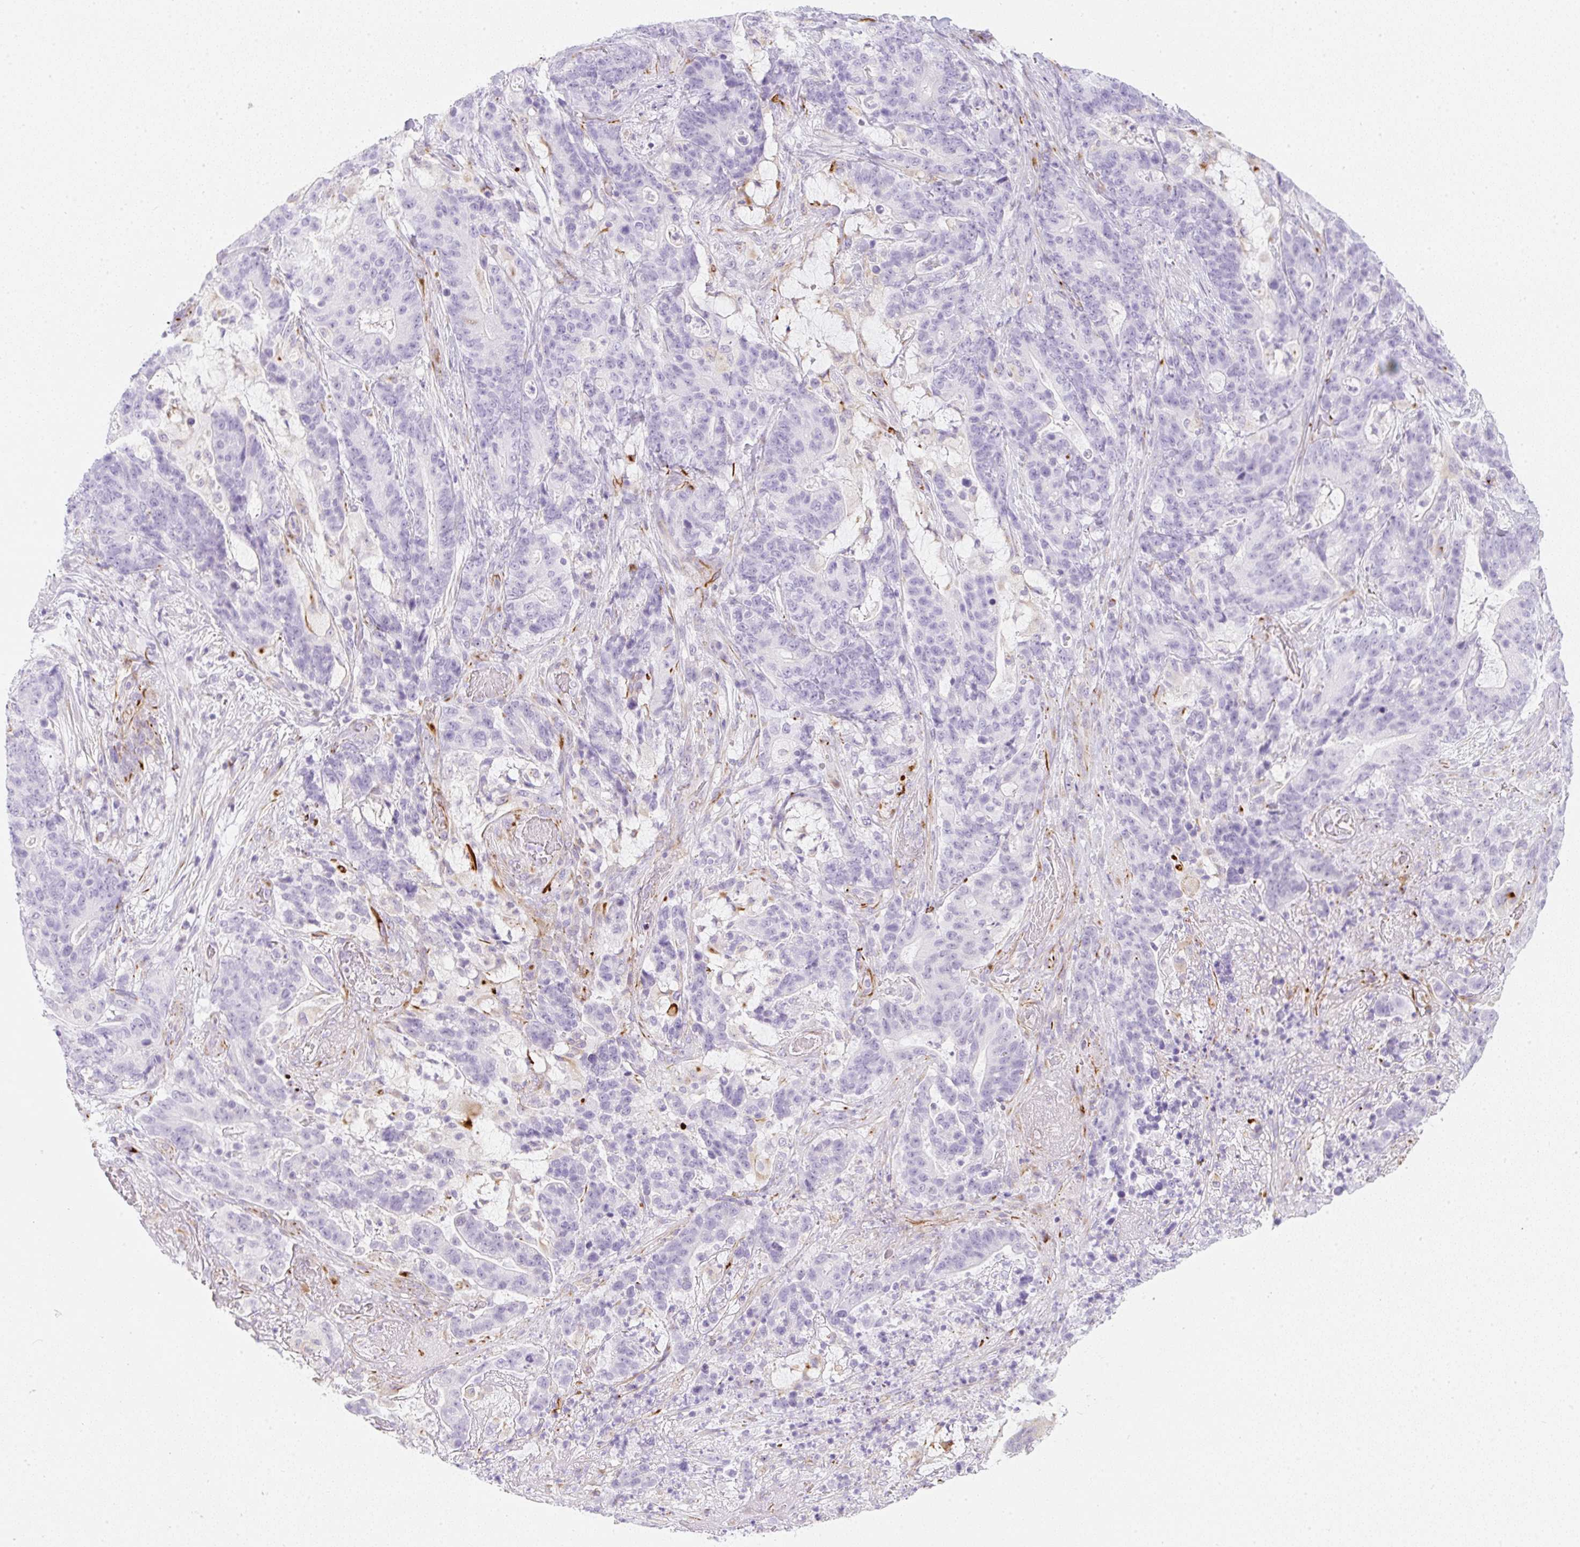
{"staining": {"intensity": "negative", "quantity": "none", "location": "none"}, "tissue": "stomach cancer", "cell_type": "Tumor cells", "image_type": "cancer", "snomed": [{"axis": "morphology", "description": "Normal tissue, NOS"}, {"axis": "morphology", "description": "Adenocarcinoma, NOS"}, {"axis": "topography", "description": "Stomach"}], "caption": "An immunohistochemistry (IHC) photomicrograph of stomach cancer is shown. There is no staining in tumor cells of stomach cancer.", "gene": "ZNF689", "patient": {"sex": "female", "age": 64}}